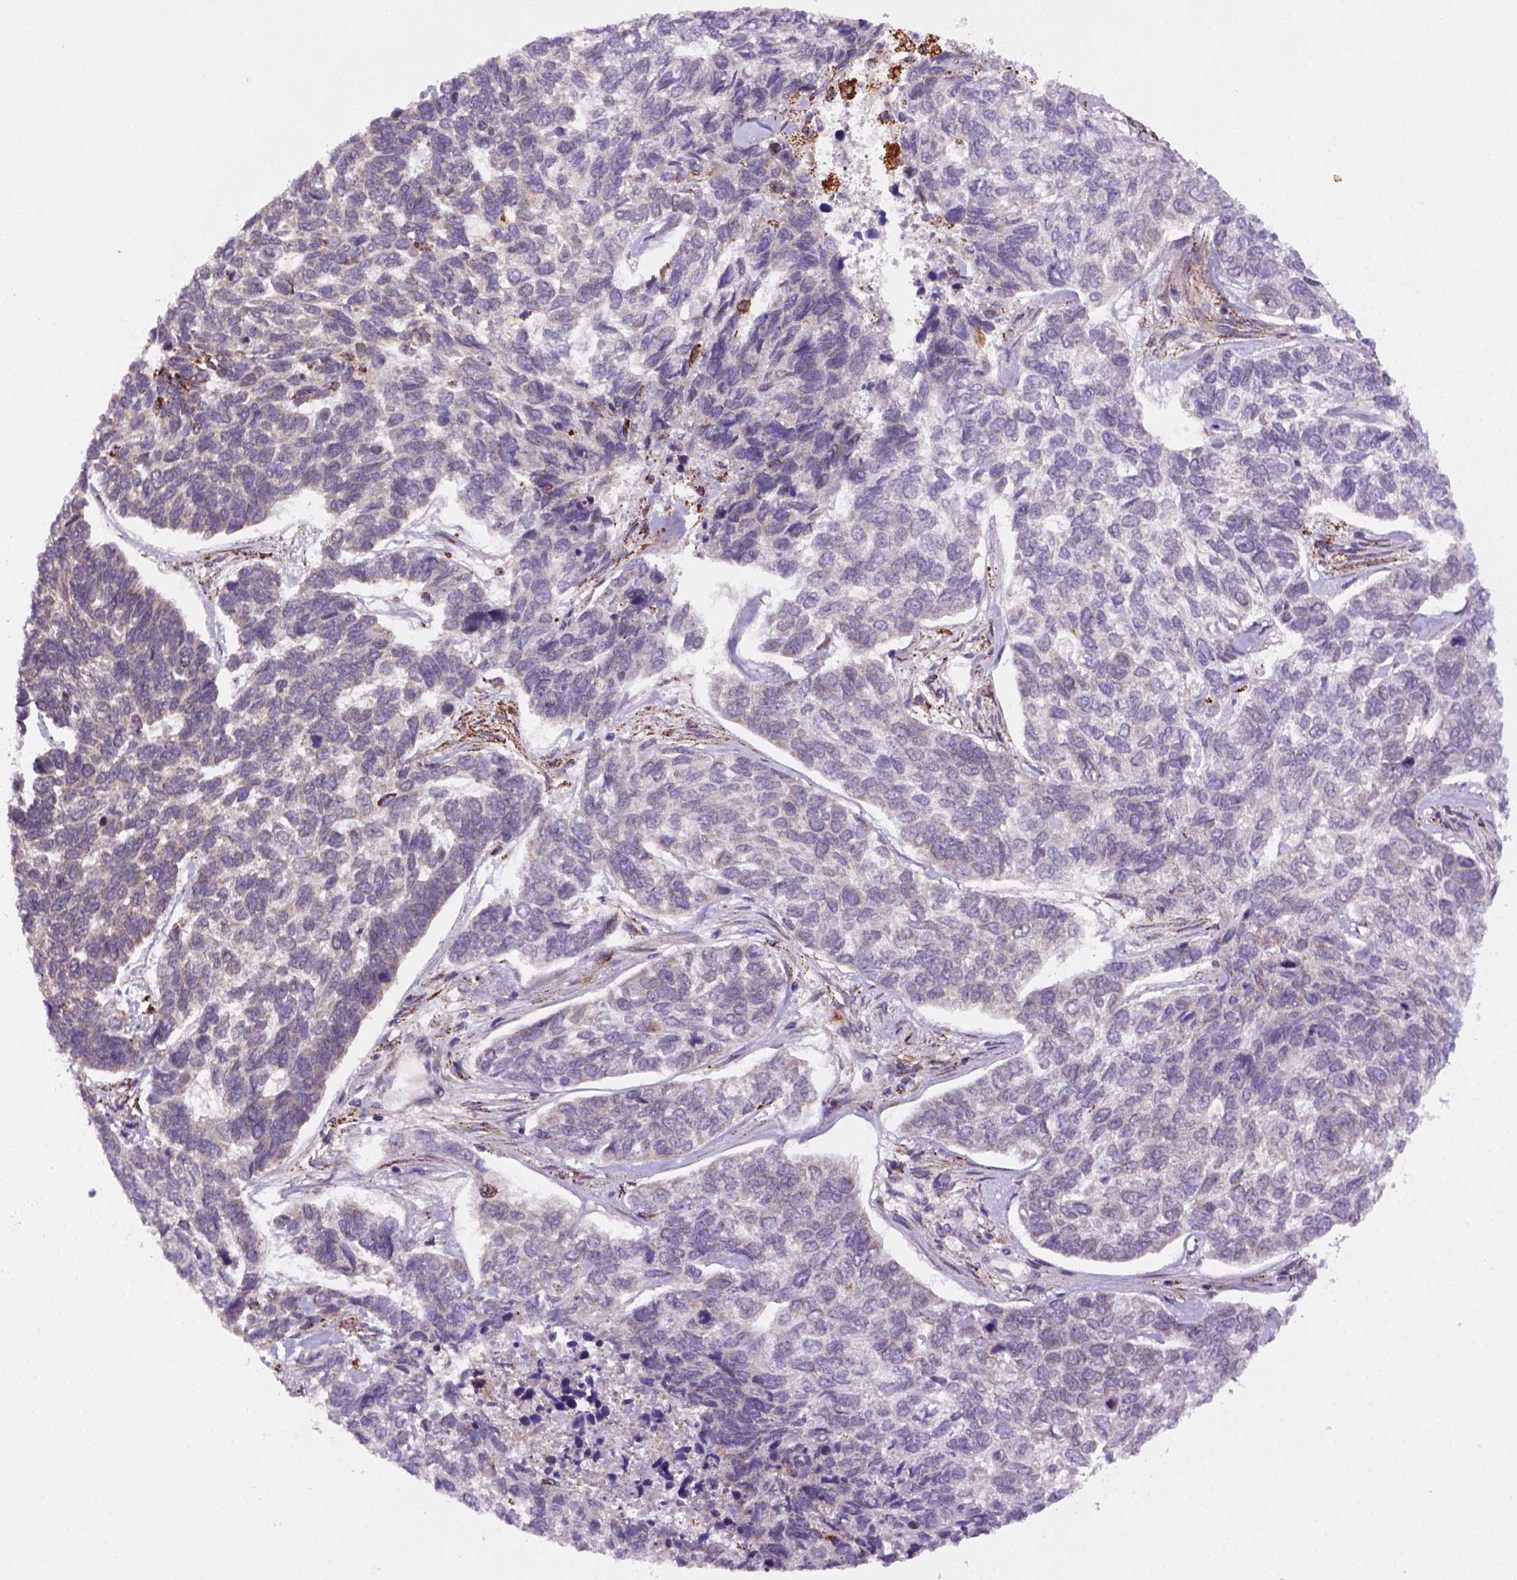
{"staining": {"intensity": "negative", "quantity": "none", "location": "none"}, "tissue": "skin cancer", "cell_type": "Tumor cells", "image_type": "cancer", "snomed": [{"axis": "morphology", "description": "Basal cell carcinoma"}, {"axis": "topography", "description": "Skin"}], "caption": "The histopathology image demonstrates no significant expression in tumor cells of skin cancer (basal cell carcinoma).", "gene": "FZD7", "patient": {"sex": "female", "age": 65}}